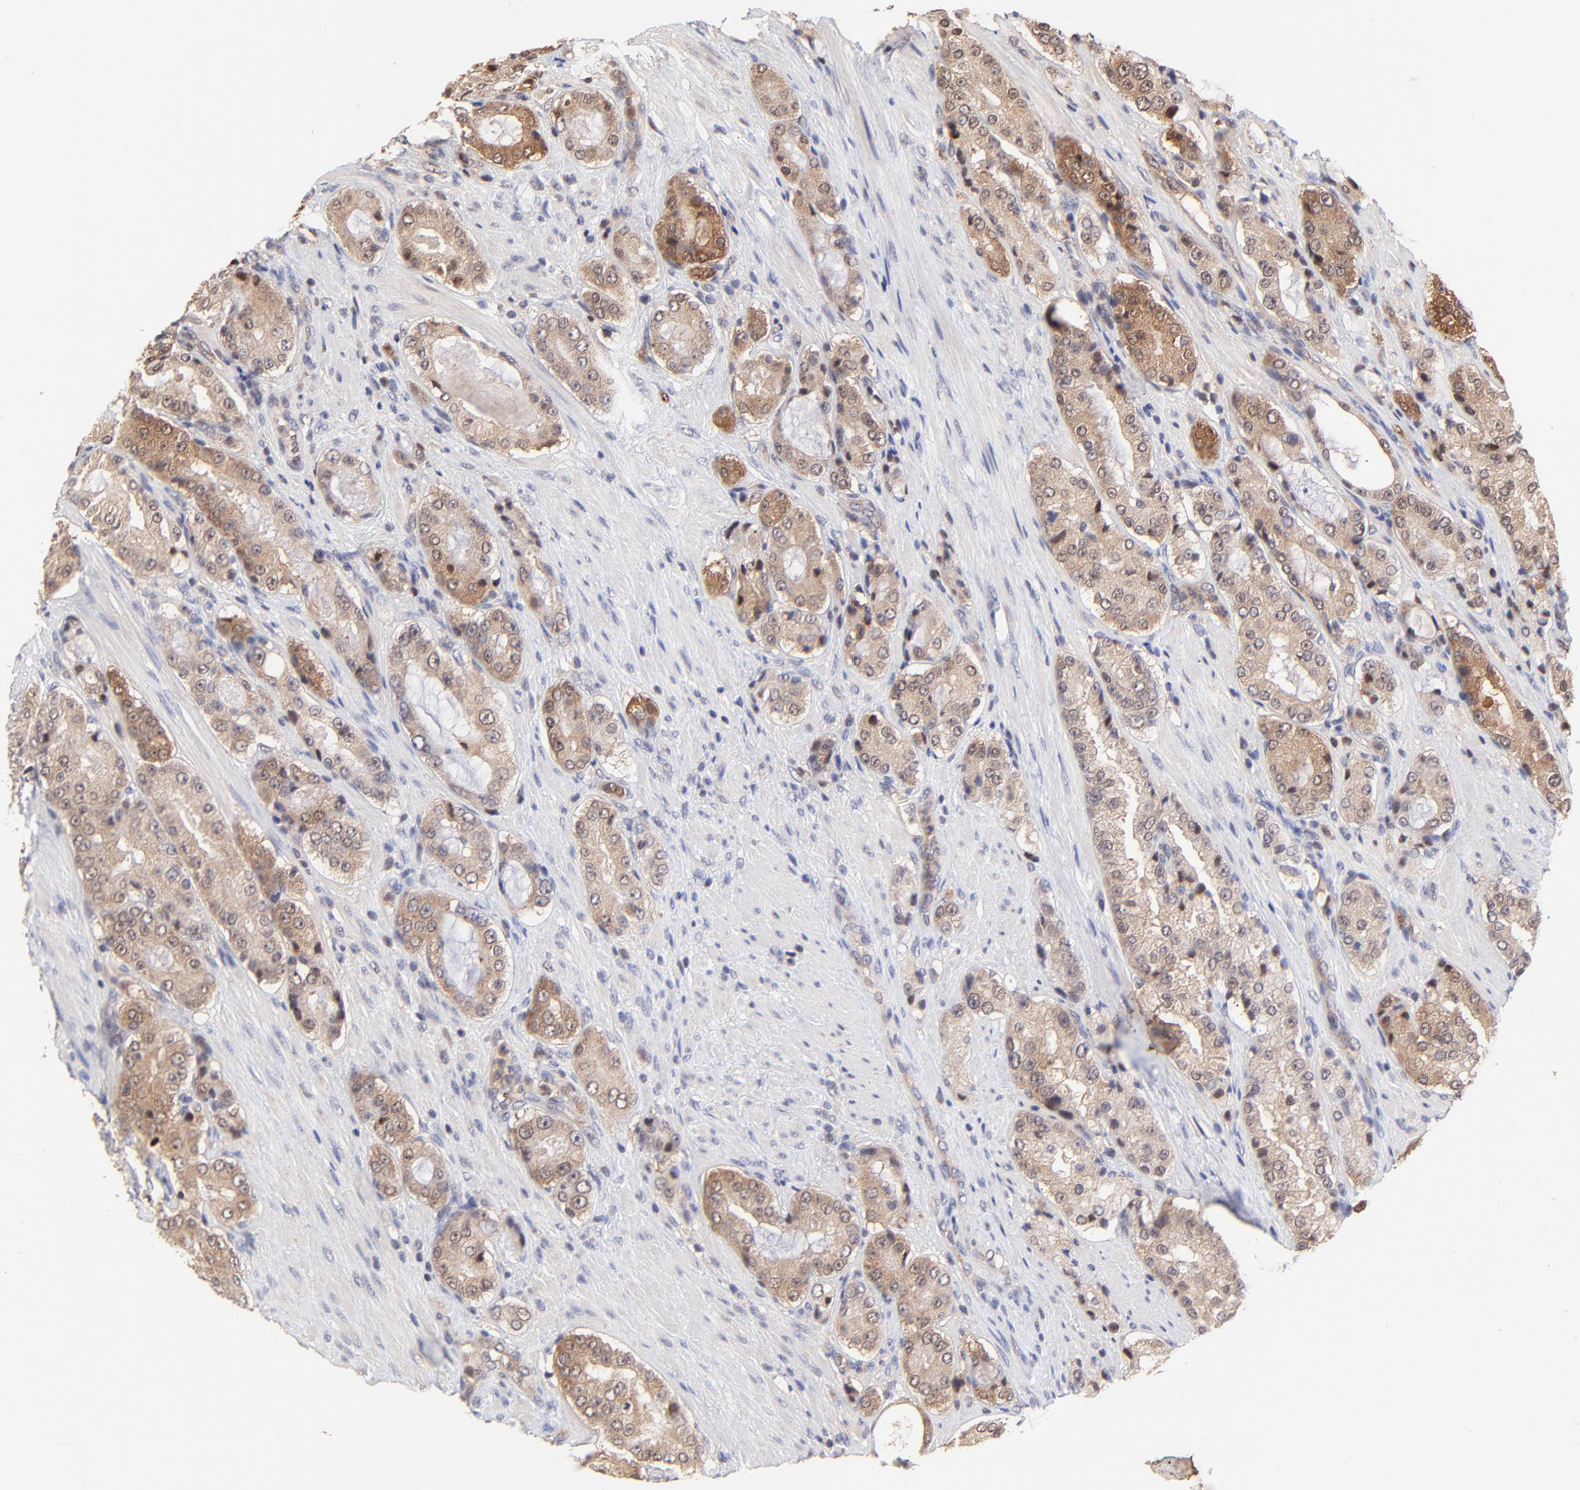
{"staining": {"intensity": "moderate", "quantity": ">75%", "location": "cytoplasmic/membranous"}, "tissue": "prostate cancer", "cell_type": "Tumor cells", "image_type": "cancer", "snomed": [{"axis": "morphology", "description": "Adenocarcinoma, High grade"}, {"axis": "topography", "description": "Prostate"}], "caption": "High-grade adenocarcinoma (prostate) was stained to show a protein in brown. There is medium levels of moderate cytoplasmic/membranous staining in about >75% of tumor cells. (Stains: DAB (3,3'-diaminobenzidine) in brown, nuclei in blue, Microscopy: brightfield microscopy at high magnification).", "gene": "PSMA6", "patient": {"sex": "male", "age": 72}}